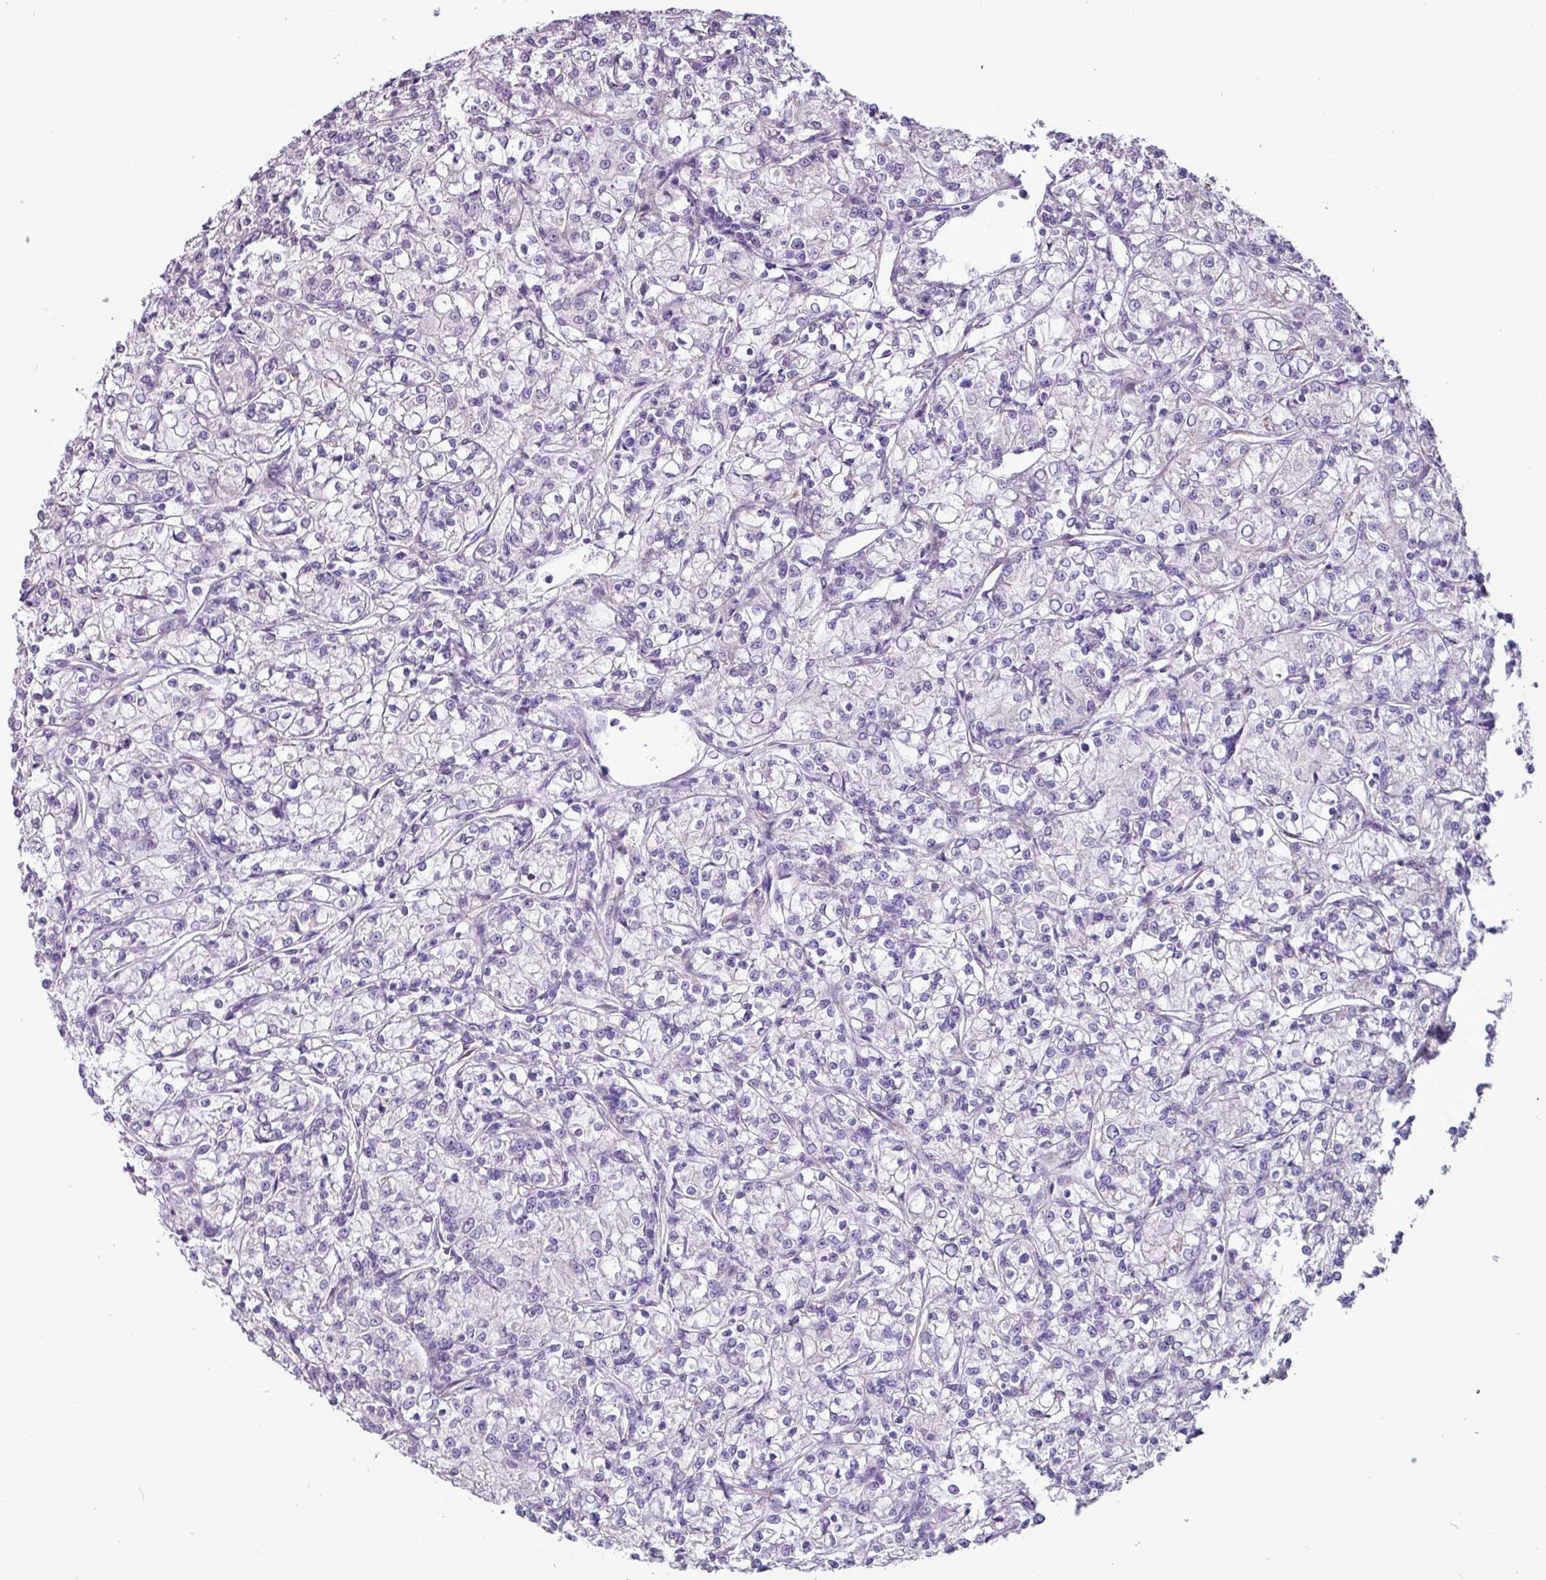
{"staining": {"intensity": "negative", "quantity": "none", "location": "none"}, "tissue": "renal cancer", "cell_type": "Tumor cells", "image_type": "cancer", "snomed": [{"axis": "morphology", "description": "Adenocarcinoma, NOS"}, {"axis": "topography", "description": "Kidney"}], "caption": "Tumor cells show no significant expression in adenocarcinoma (renal).", "gene": "PPP1R35", "patient": {"sex": "female", "age": 59}}